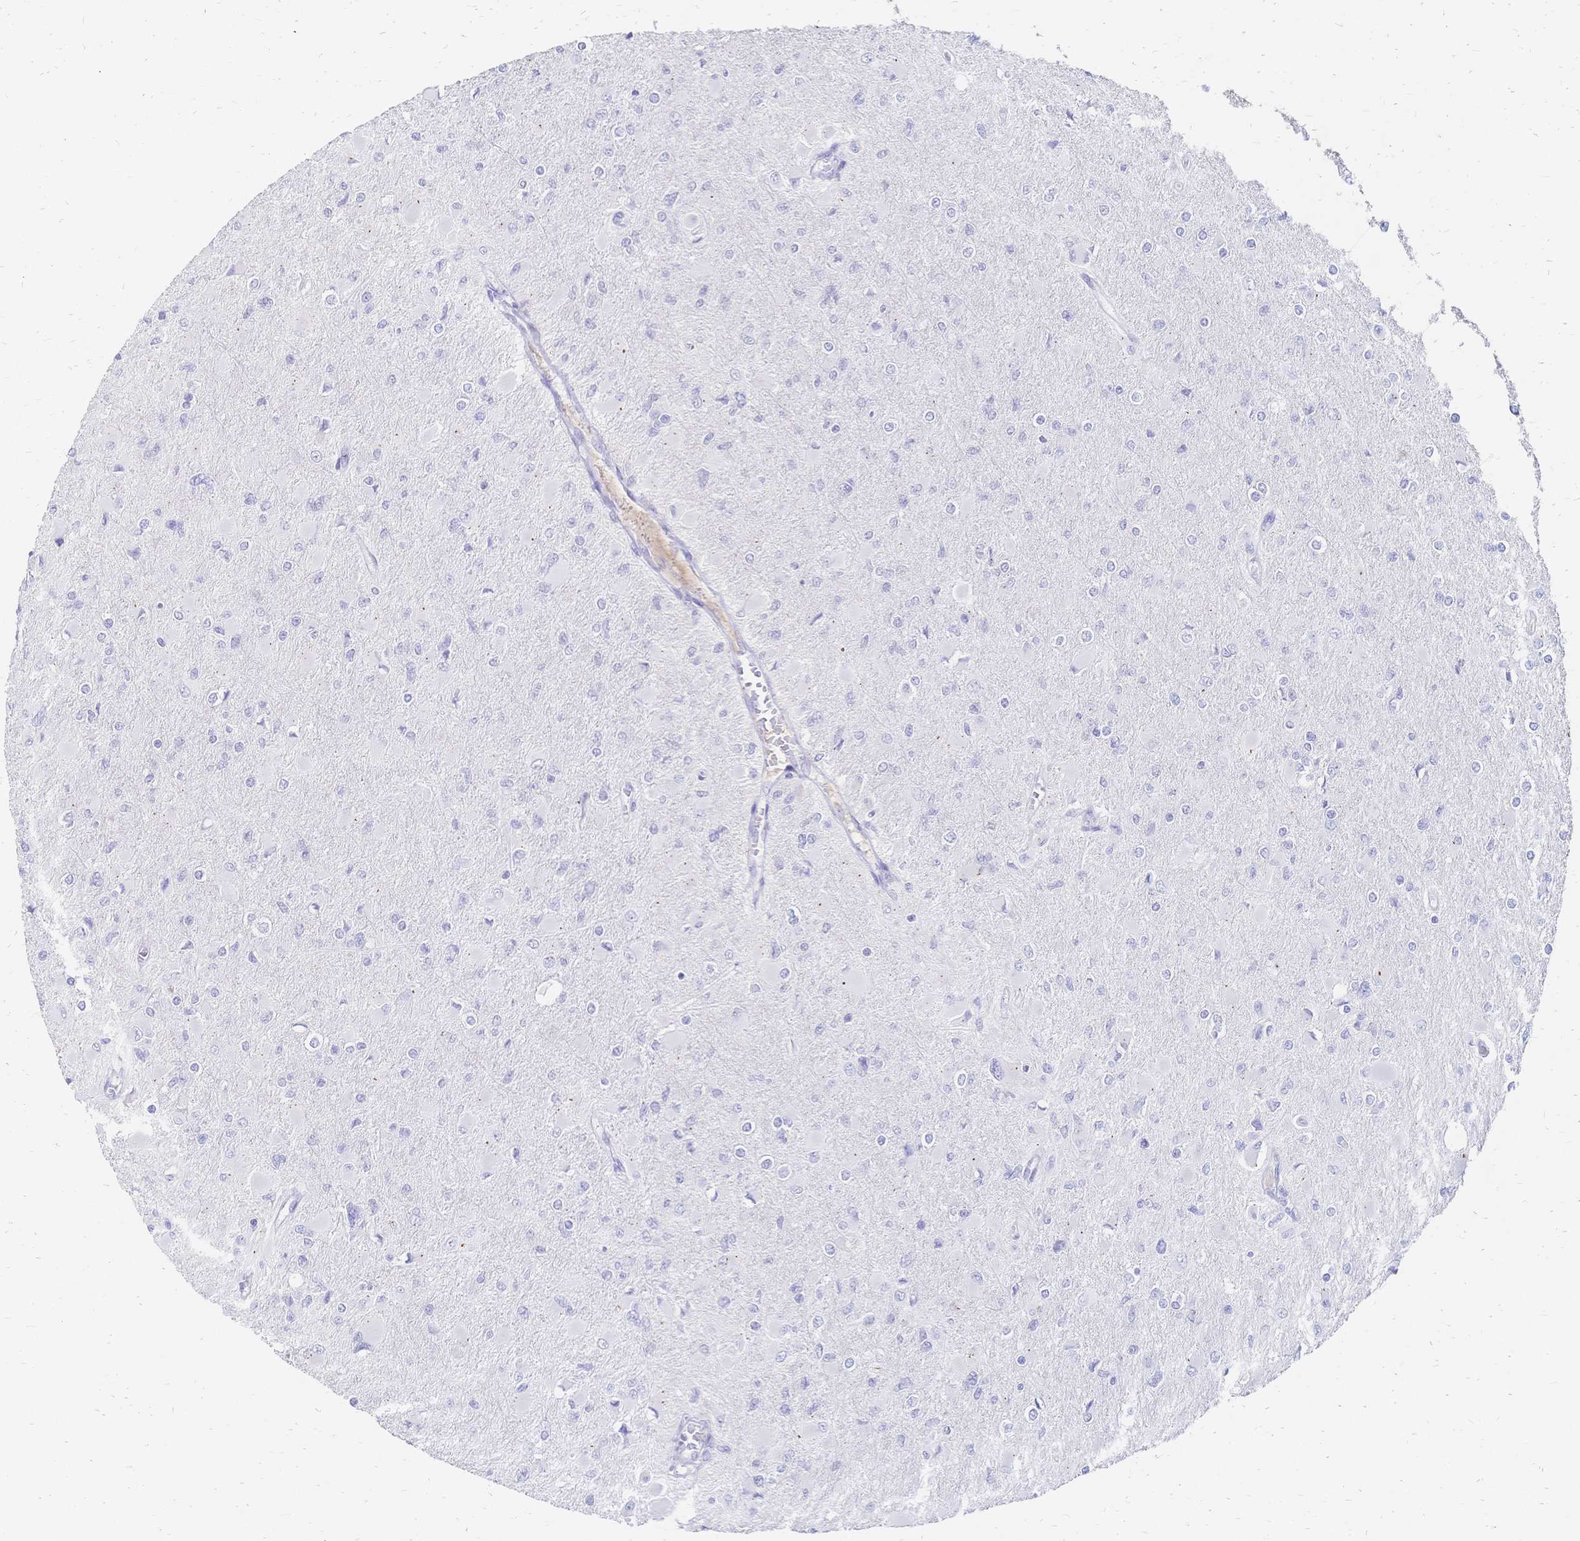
{"staining": {"intensity": "negative", "quantity": "none", "location": "none"}, "tissue": "glioma", "cell_type": "Tumor cells", "image_type": "cancer", "snomed": [{"axis": "morphology", "description": "Glioma, malignant, High grade"}, {"axis": "topography", "description": "Cerebral cortex"}], "caption": "DAB immunohistochemical staining of malignant glioma (high-grade) reveals no significant positivity in tumor cells.", "gene": "PSORS1C2", "patient": {"sex": "female", "age": 36}}